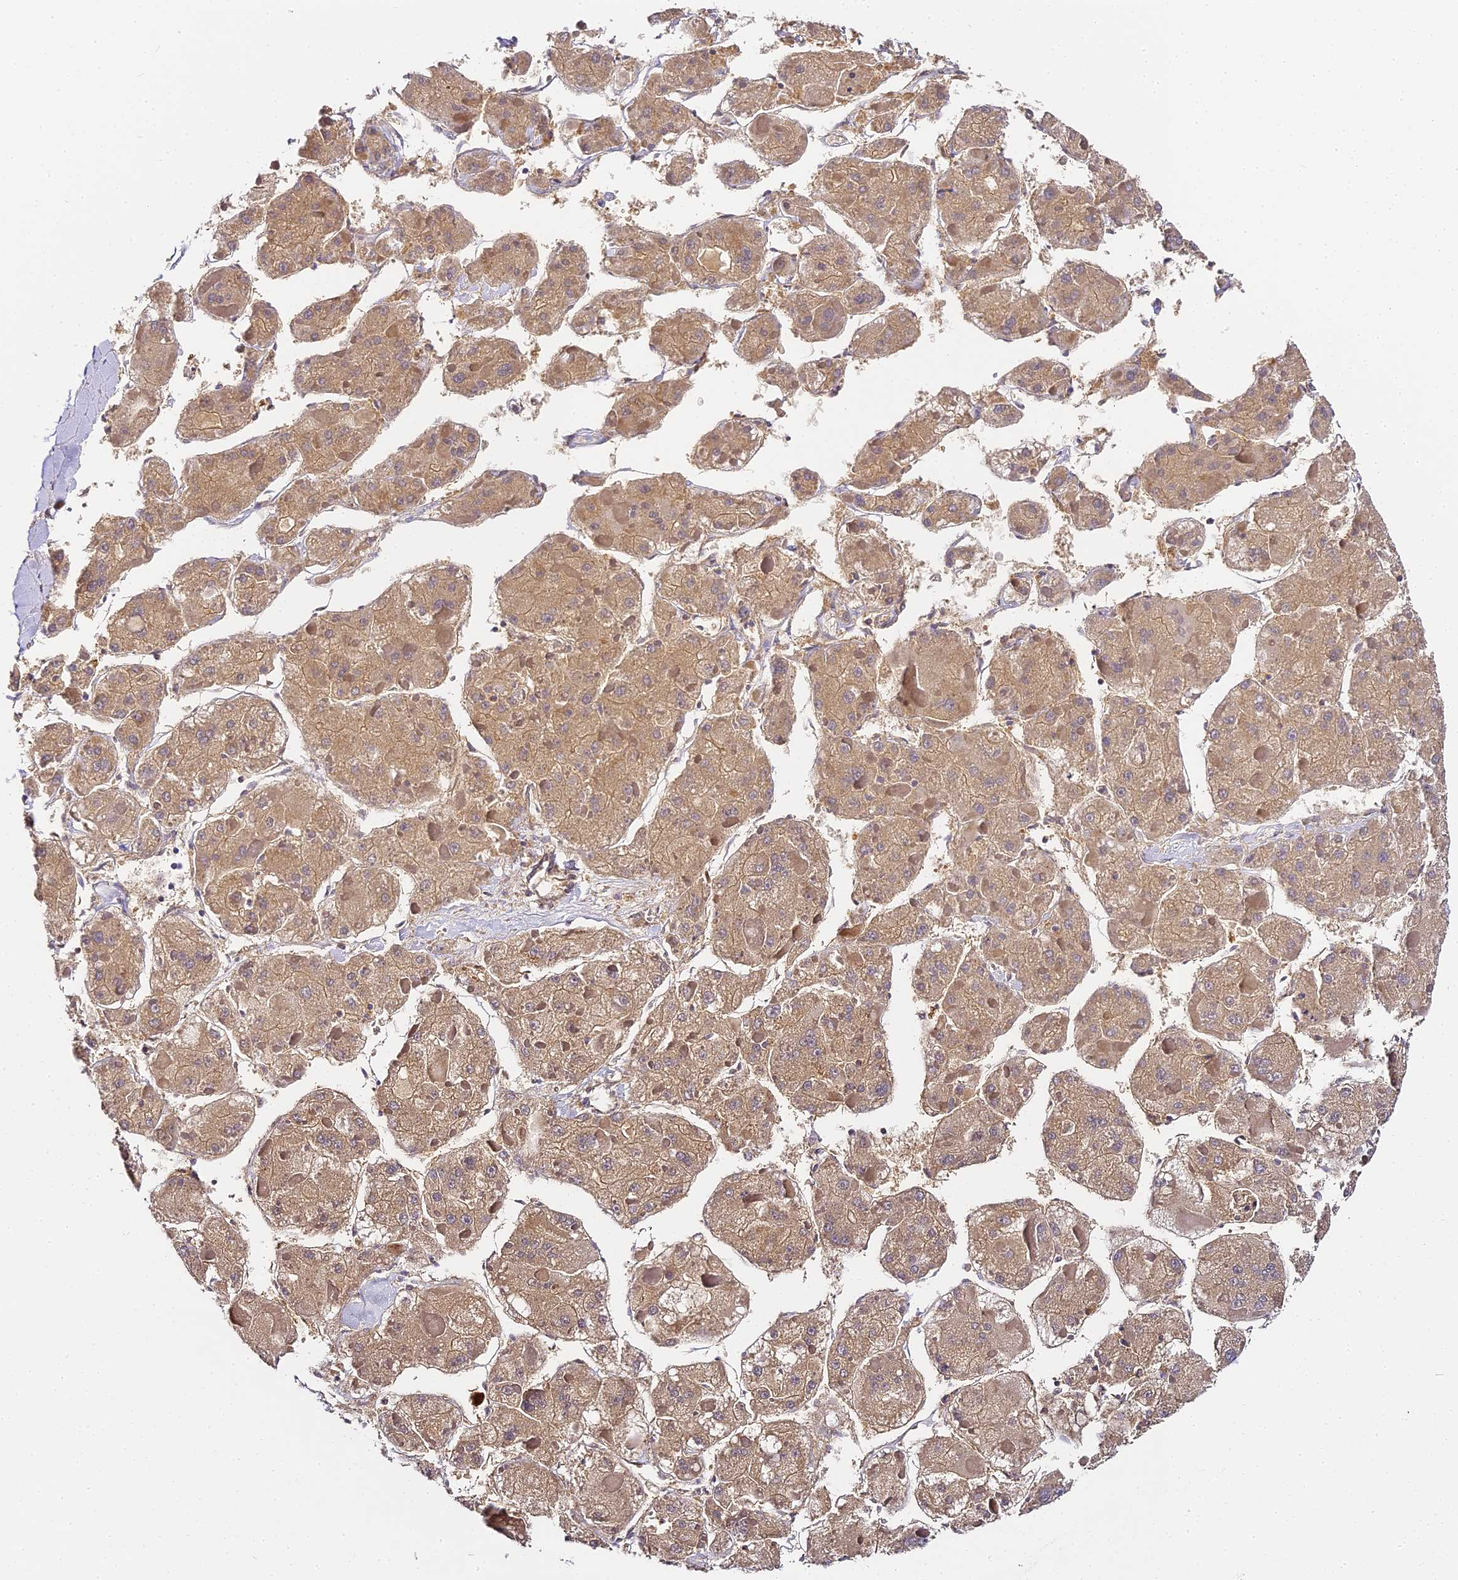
{"staining": {"intensity": "moderate", "quantity": ">75%", "location": "cytoplasmic/membranous"}, "tissue": "liver cancer", "cell_type": "Tumor cells", "image_type": "cancer", "snomed": [{"axis": "morphology", "description": "Carcinoma, Hepatocellular, NOS"}, {"axis": "topography", "description": "Liver"}], "caption": "Tumor cells demonstrate medium levels of moderate cytoplasmic/membranous positivity in approximately >75% of cells in hepatocellular carcinoma (liver).", "gene": "ABHD14A-ACY1", "patient": {"sex": "female", "age": 73}}